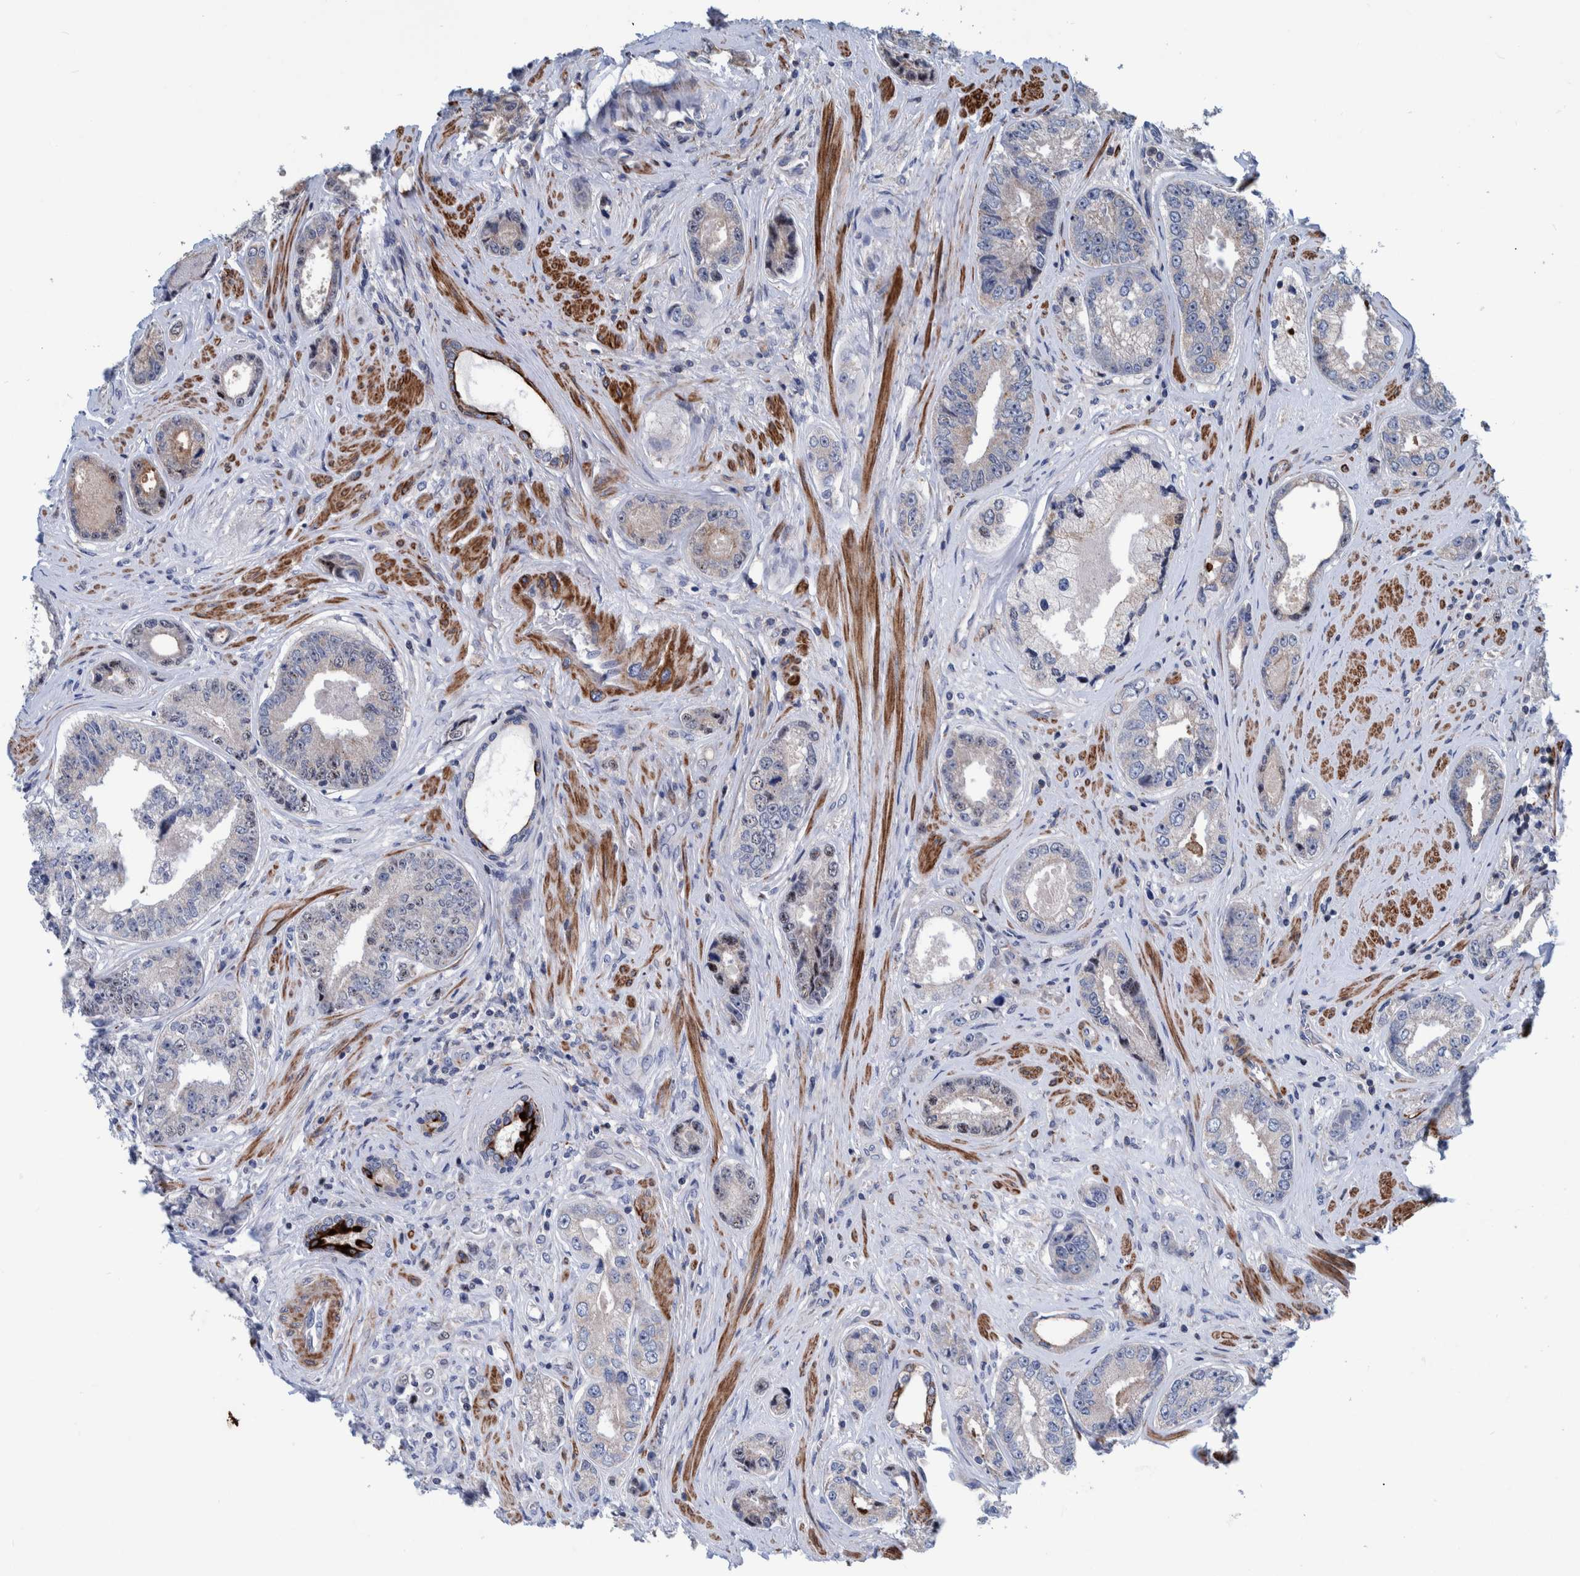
{"staining": {"intensity": "negative", "quantity": "none", "location": "none"}, "tissue": "prostate cancer", "cell_type": "Tumor cells", "image_type": "cancer", "snomed": [{"axis": "morphology", "description": "Adenocarcinoma, High grade"}, {"axis": "topography", "description": "Prostate"}], "caption": "Immunohistochemical staining of adenocarcinoma (high-grade) (prostate) exhibits no significant positivity in tumor cells.", "gene": "MKS1", "patient": {"sex": "male", "age": 61}}